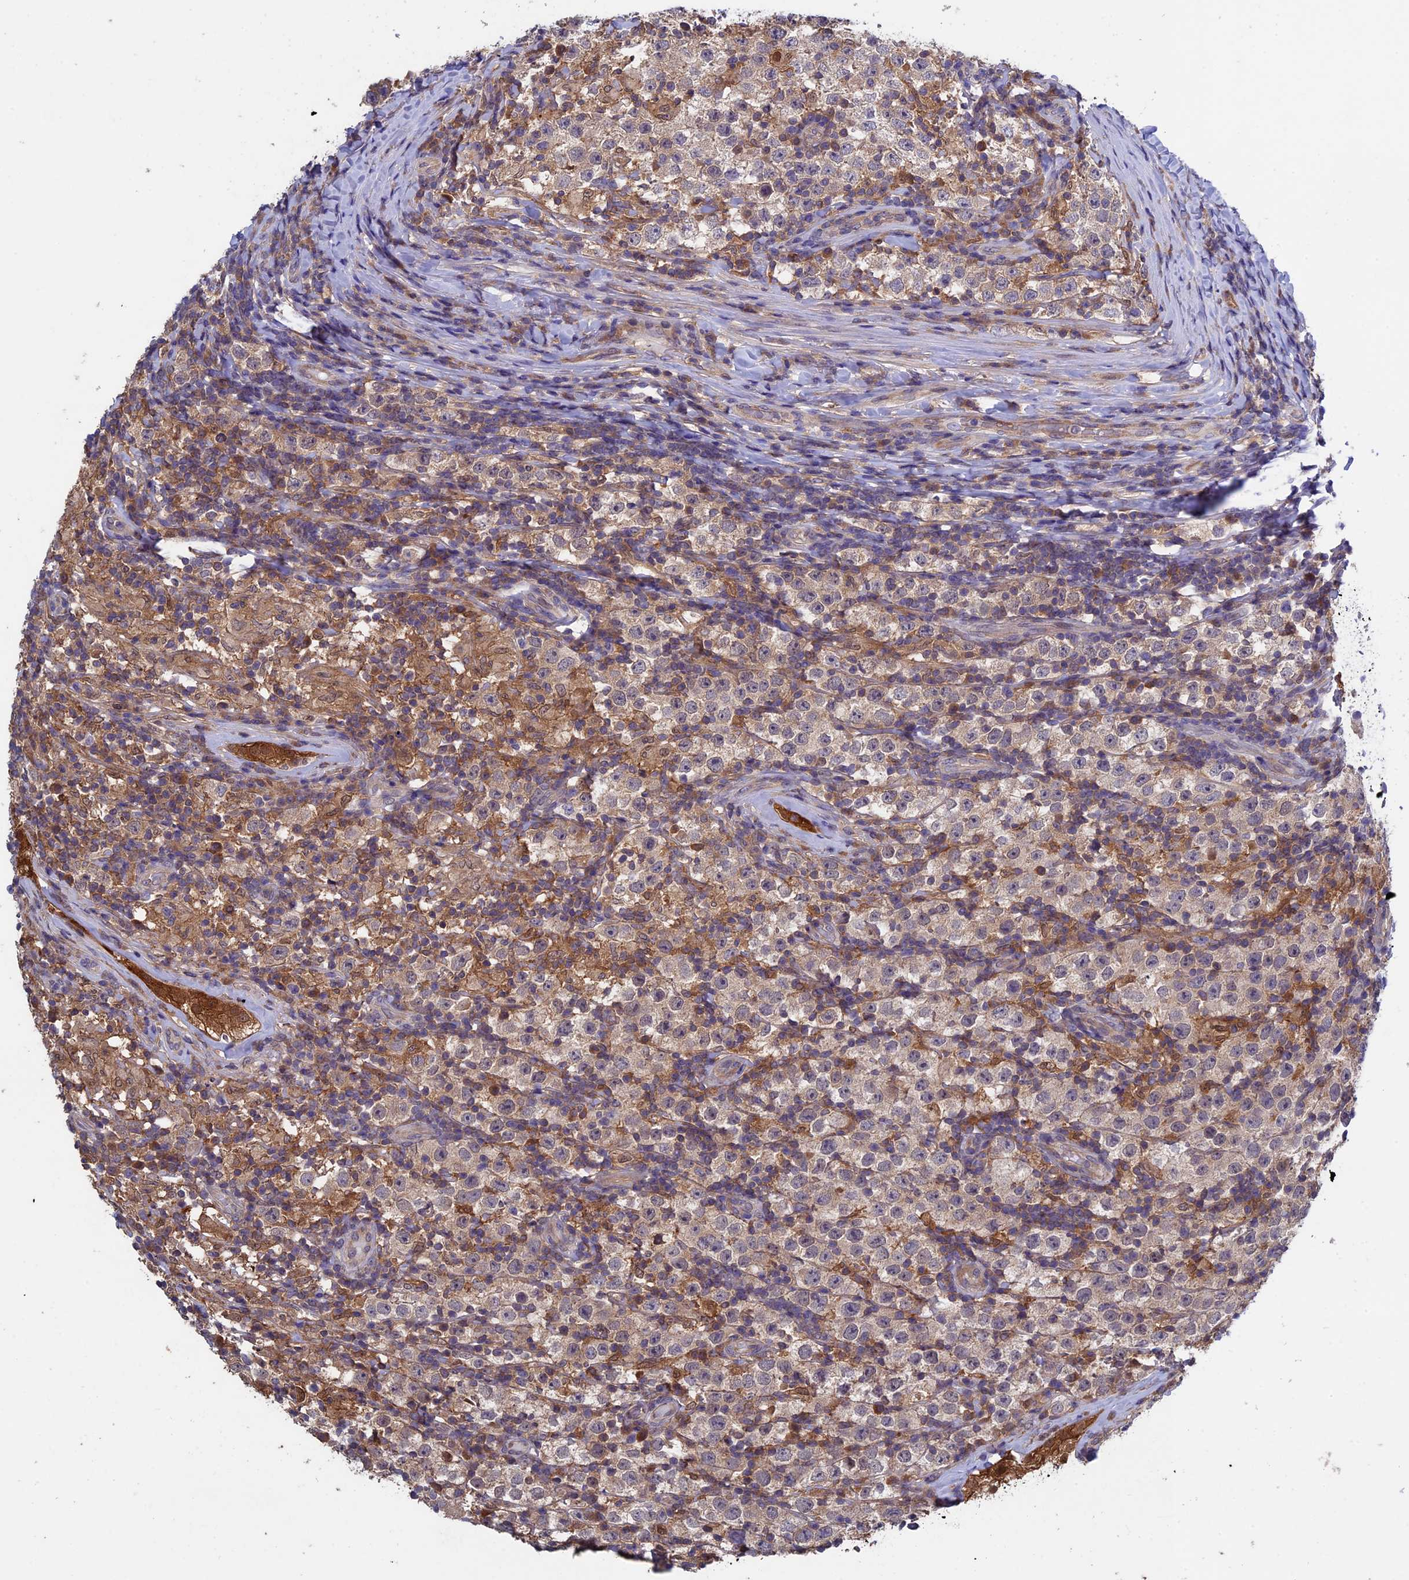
{"staining": {"intensity": "weak", "quantity": "<25%", "location": "cytoplasmic/membranous"}, "tissue": "testis cancer", "cell_type": "Tumor cells", "image_type": "cancer", "snomed": [{"axis": "morphology", "description": "Normal tissue, NOS"}, {"axis": "morphology", "description": "Urothelial carcinoma, High grade"}, {"axis": "morphology", "description": "Seminoma, NOS"}, {"axis": "morphology", "description": "Carcinoma, Embryonal, NOS"}, {"axis": "topography", "description": "Urinary bladder"}, {"axis": "topography", "description": "Testis"}], "caption": "Seminoma (testis) was stained to show a protein in brown. There is no significant positivity in tumor cells. (Stains: DAB IHC with hematoxylin counter stain, Microscopy: brightfield microscopy at high magnification).", "gene": "LCMT1", "patient": {"sex": "male", "age": 41}}